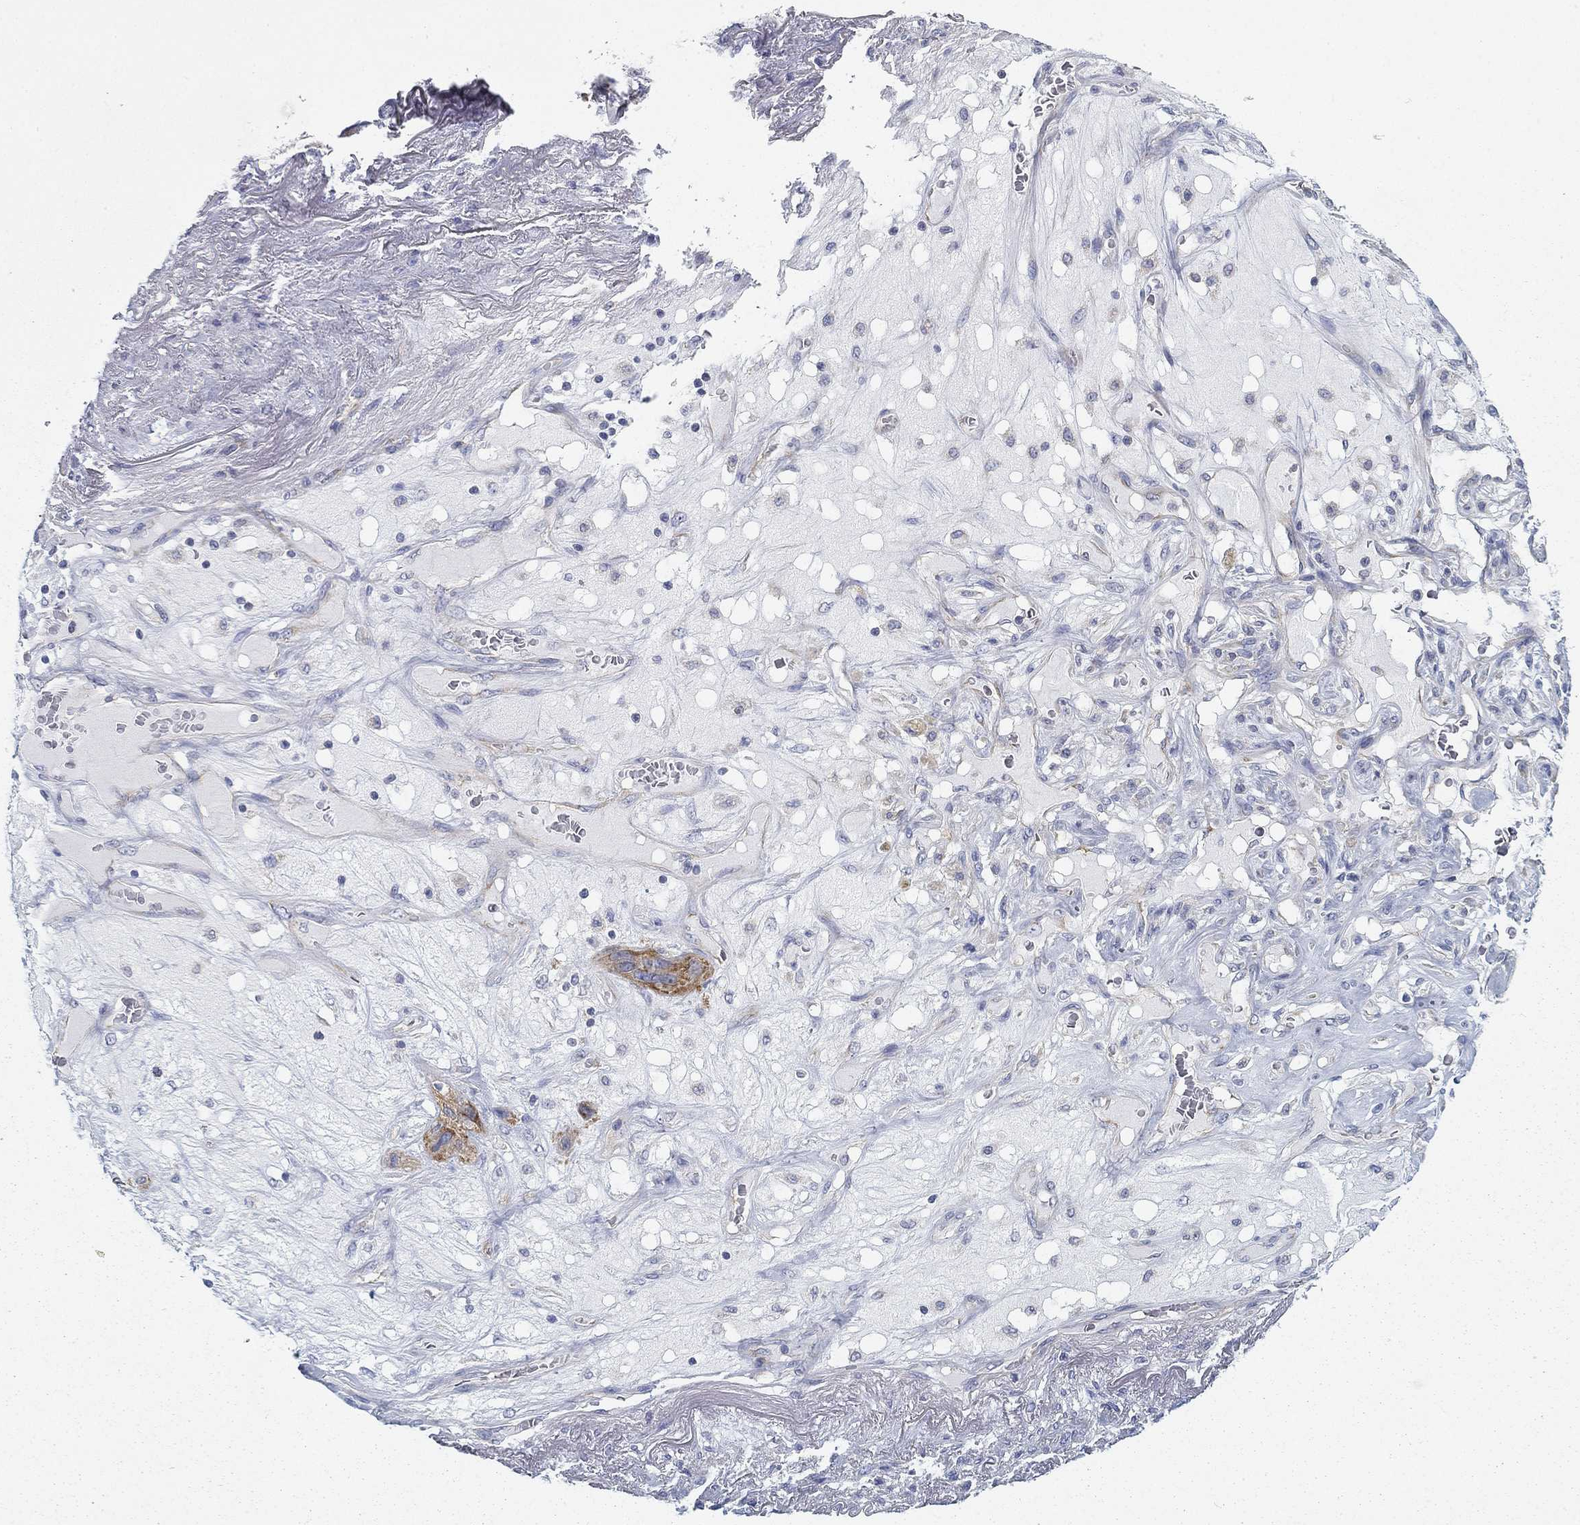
{"staining": {"intensity": "weak", "quantity": "25%-75%", "location": "cytoplasmic/membranous"}, "tissue": "lung cancer", "cell_type": "Tumor cells", "image_type": "cancer", "snomed": [{"axis": "morphology", "description": "Squamous cell carcinoma, NOS"}, {"axis": "topography", "description": "Lung"}], "caption": "This histopathology image demonstrates immunohistochemistry (IHC) staining of lung squamous cell carcinoma, with low weak cytoplasmic/membranous expression in approximately 25%-75% of tumor cells.", "gene": "FXR1", "patient": {"sex": "female", "age": 70}}